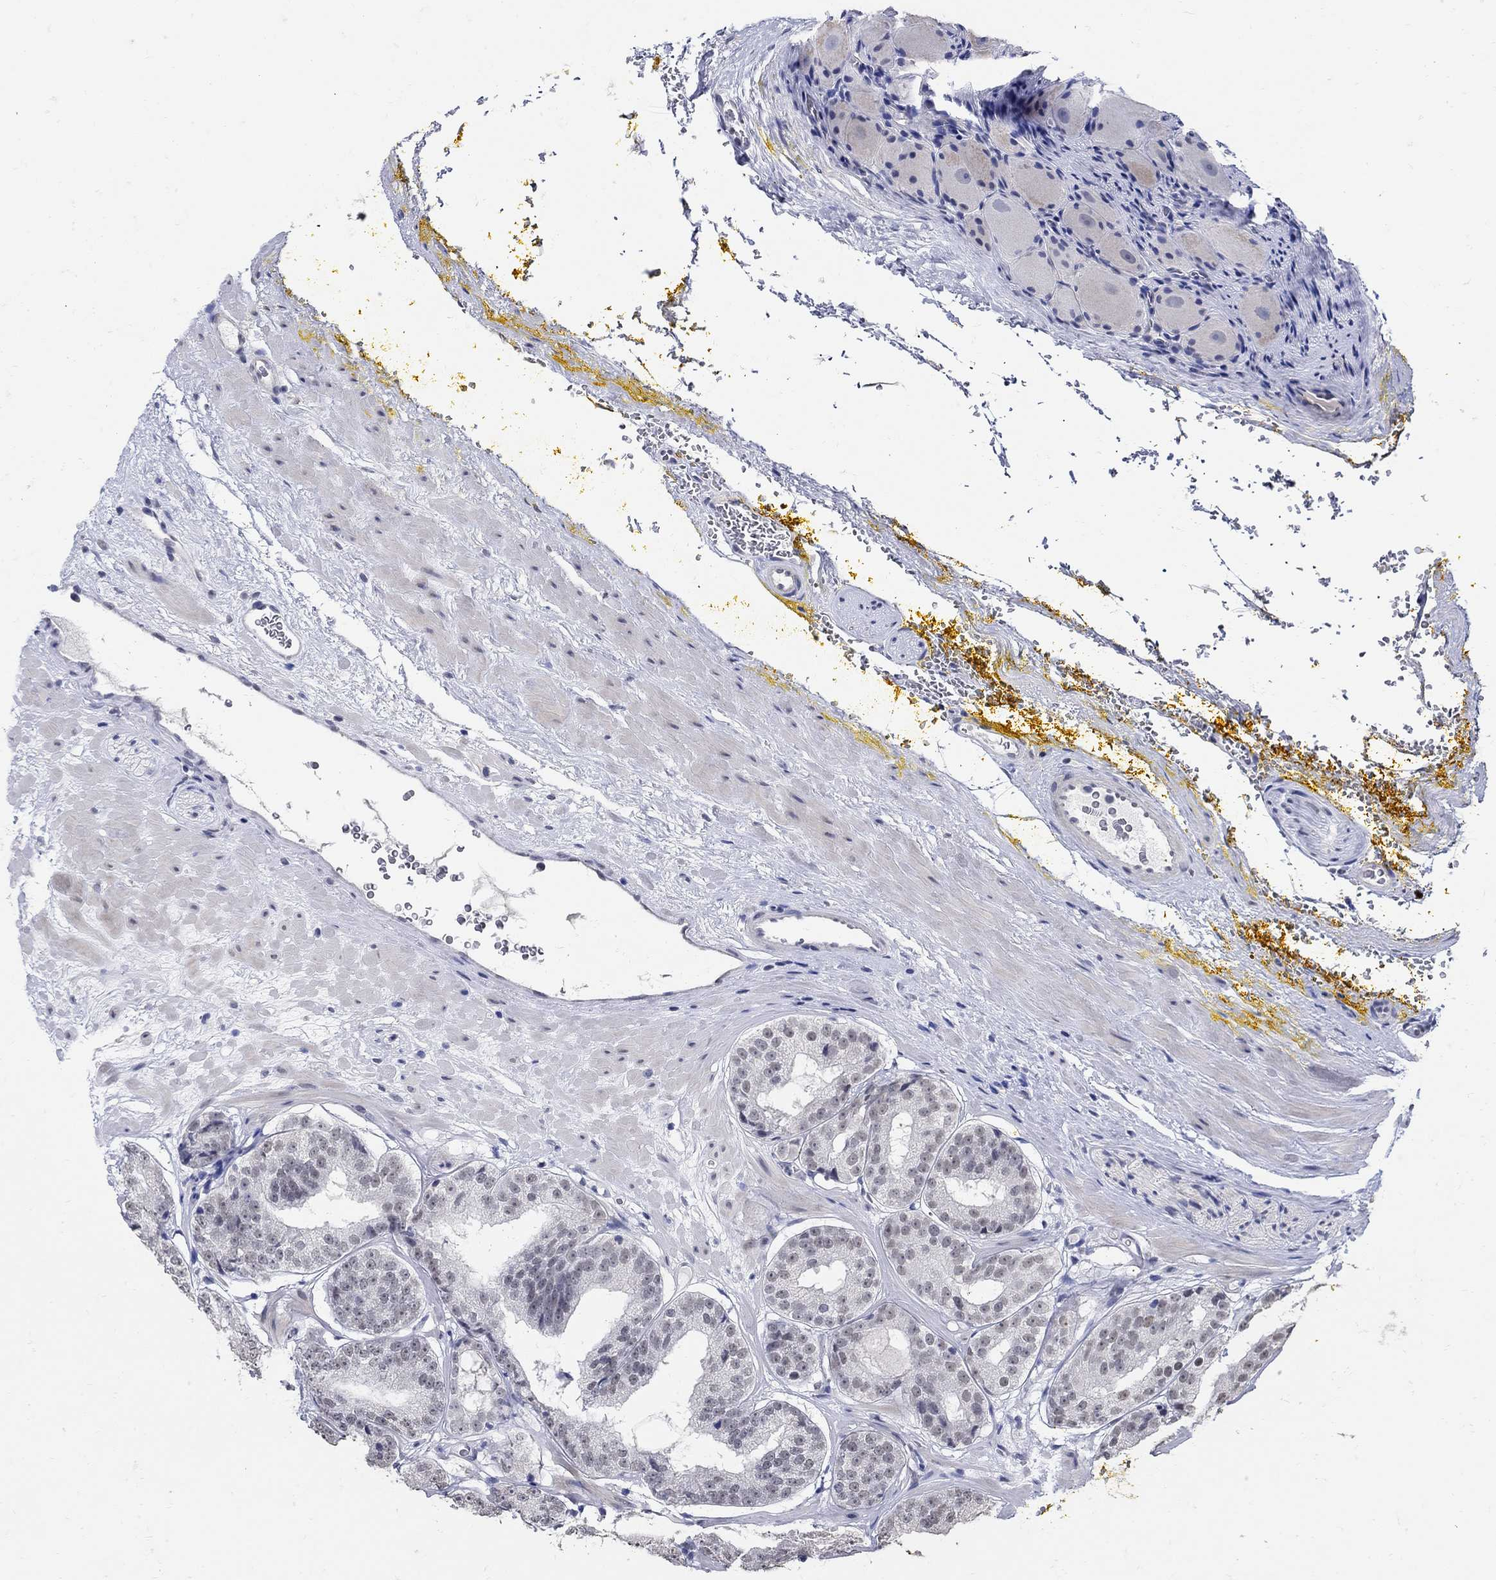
{"staining": {"intensity": "negative", "quantity": "none", "location": "none"}, "tissue": "prostate cancer", "cell_type": "Tumor cells", "image_type": "cancer", "snomed": [{"axis": "morphology", "description": "Adenocarcinoma, Low grade"}, {"axis": "topography", "description": "Prostate"}], "caption": "DAB (3,3'-diaminobenzidine) immunohistochemical staining of low-grade adenocarcinoma (prostate) reveals no significant staining in tumor cells.", "gene": "KCNN3", "patient": {"sex": "male", "age": 60}}